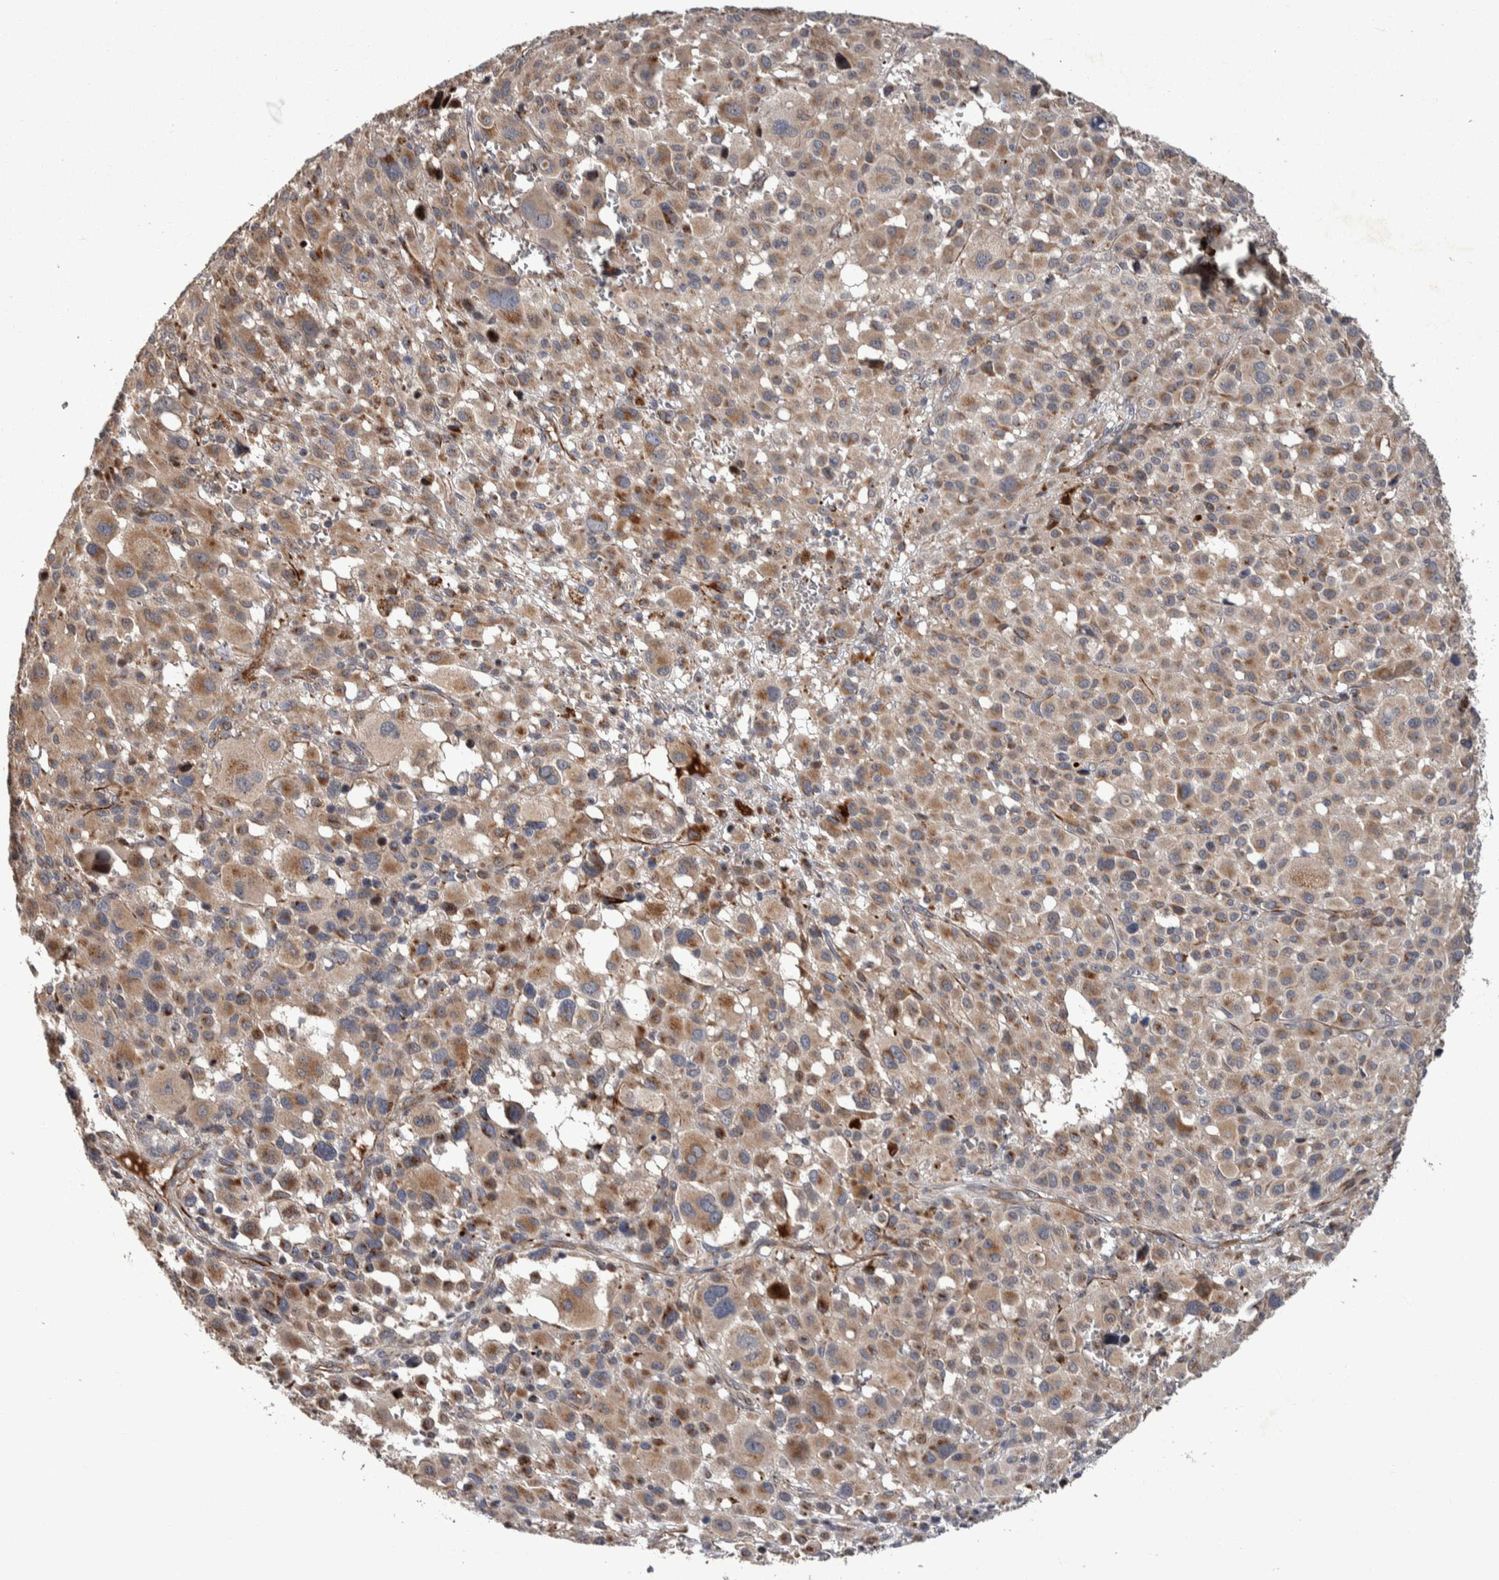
{"staining": {"intensity": "moderate", "quantity": "25%-75%", "location": "cytoplasmic/membranous"}, "tissue": "melanoma", "cell_type": "Tumor cells", "image_type": "cancer", "snomed": [{"axis": "morphology", "description": "Malignant melanoma, Metastatic site"}, {"axis": "topography", "description": "Skin"}], "caption": "A brown stain labels moderate cytoplasmic/membranous positivity of a protein in human malignant melanoma (metastatic site) tumor cells.", "gene": "CANT1", "patient": {"sex": "female", "age": 74}}